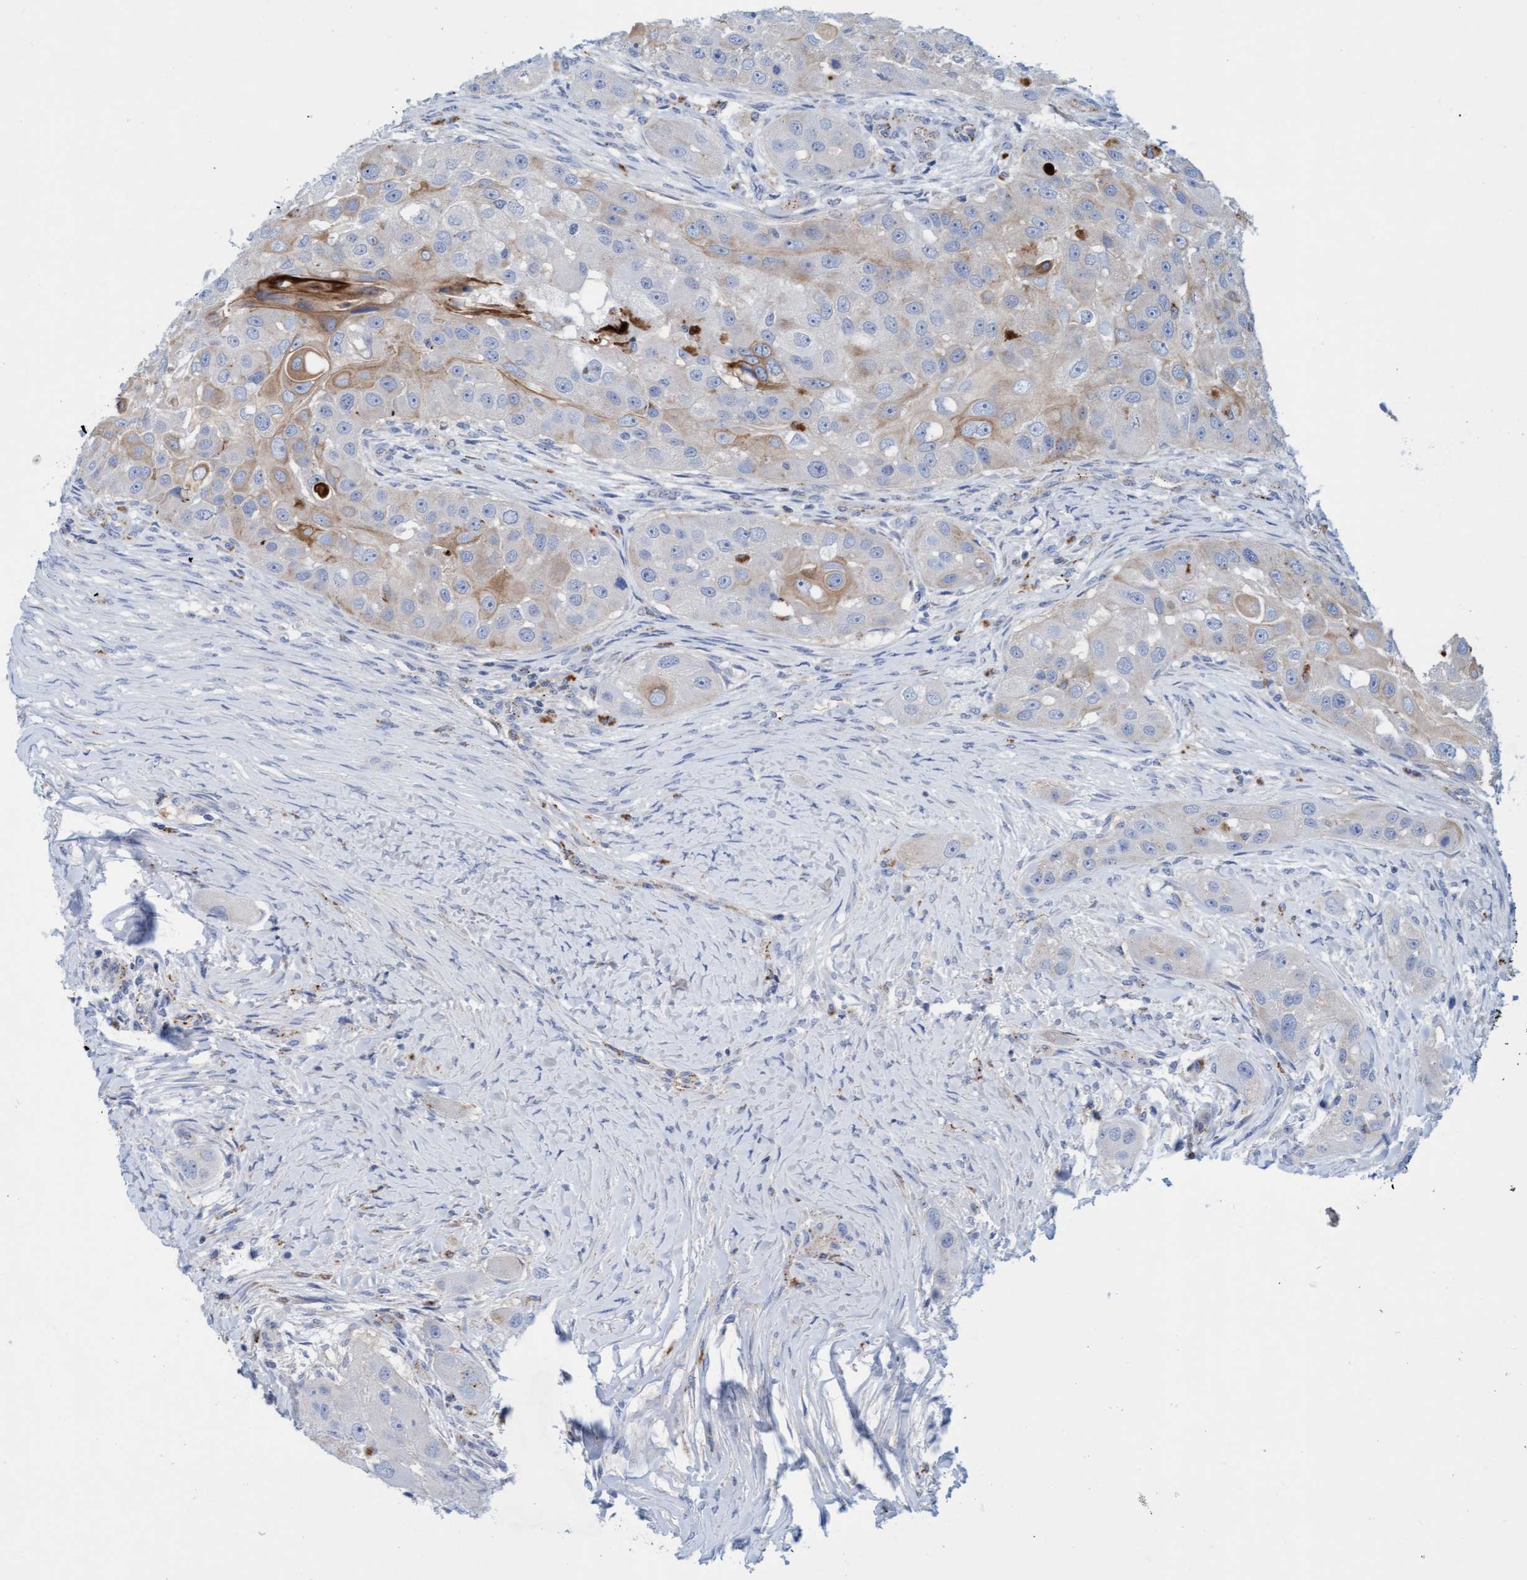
{"staining": {"intensity": "moderate", "quantity": "<25%", "location": "cytoplasmic/membranous"}, "tissue": "head and neck cancer", "cell_type": "Tumor cells", "image_type": "cancer", "snomed": [{"axis": "morphology", "description": "Normal tissue, NOS"}, {"axis": "morphology", "description": "Squamous cell carcinoma, NOS"}, {"axis": "topography", "description": "Skeletal muscle"}, {"axis": "topography", "description": "Head-Neck"}], "caption": "Tumor cells exhibit low levels of moderate cytoplasmic/membranous expression in approximately <25% of cells in human squamous cell carcinoma (head and neck). The staining was performed using DAB (3,3'-diaminobenzidine) to visualize the protein expression in brown, while the nuclei were stained in blue with hematoxylin (Magnification: 20x).", "gene": "SGSH", "patient": {"sex": "male", "age": 51}}